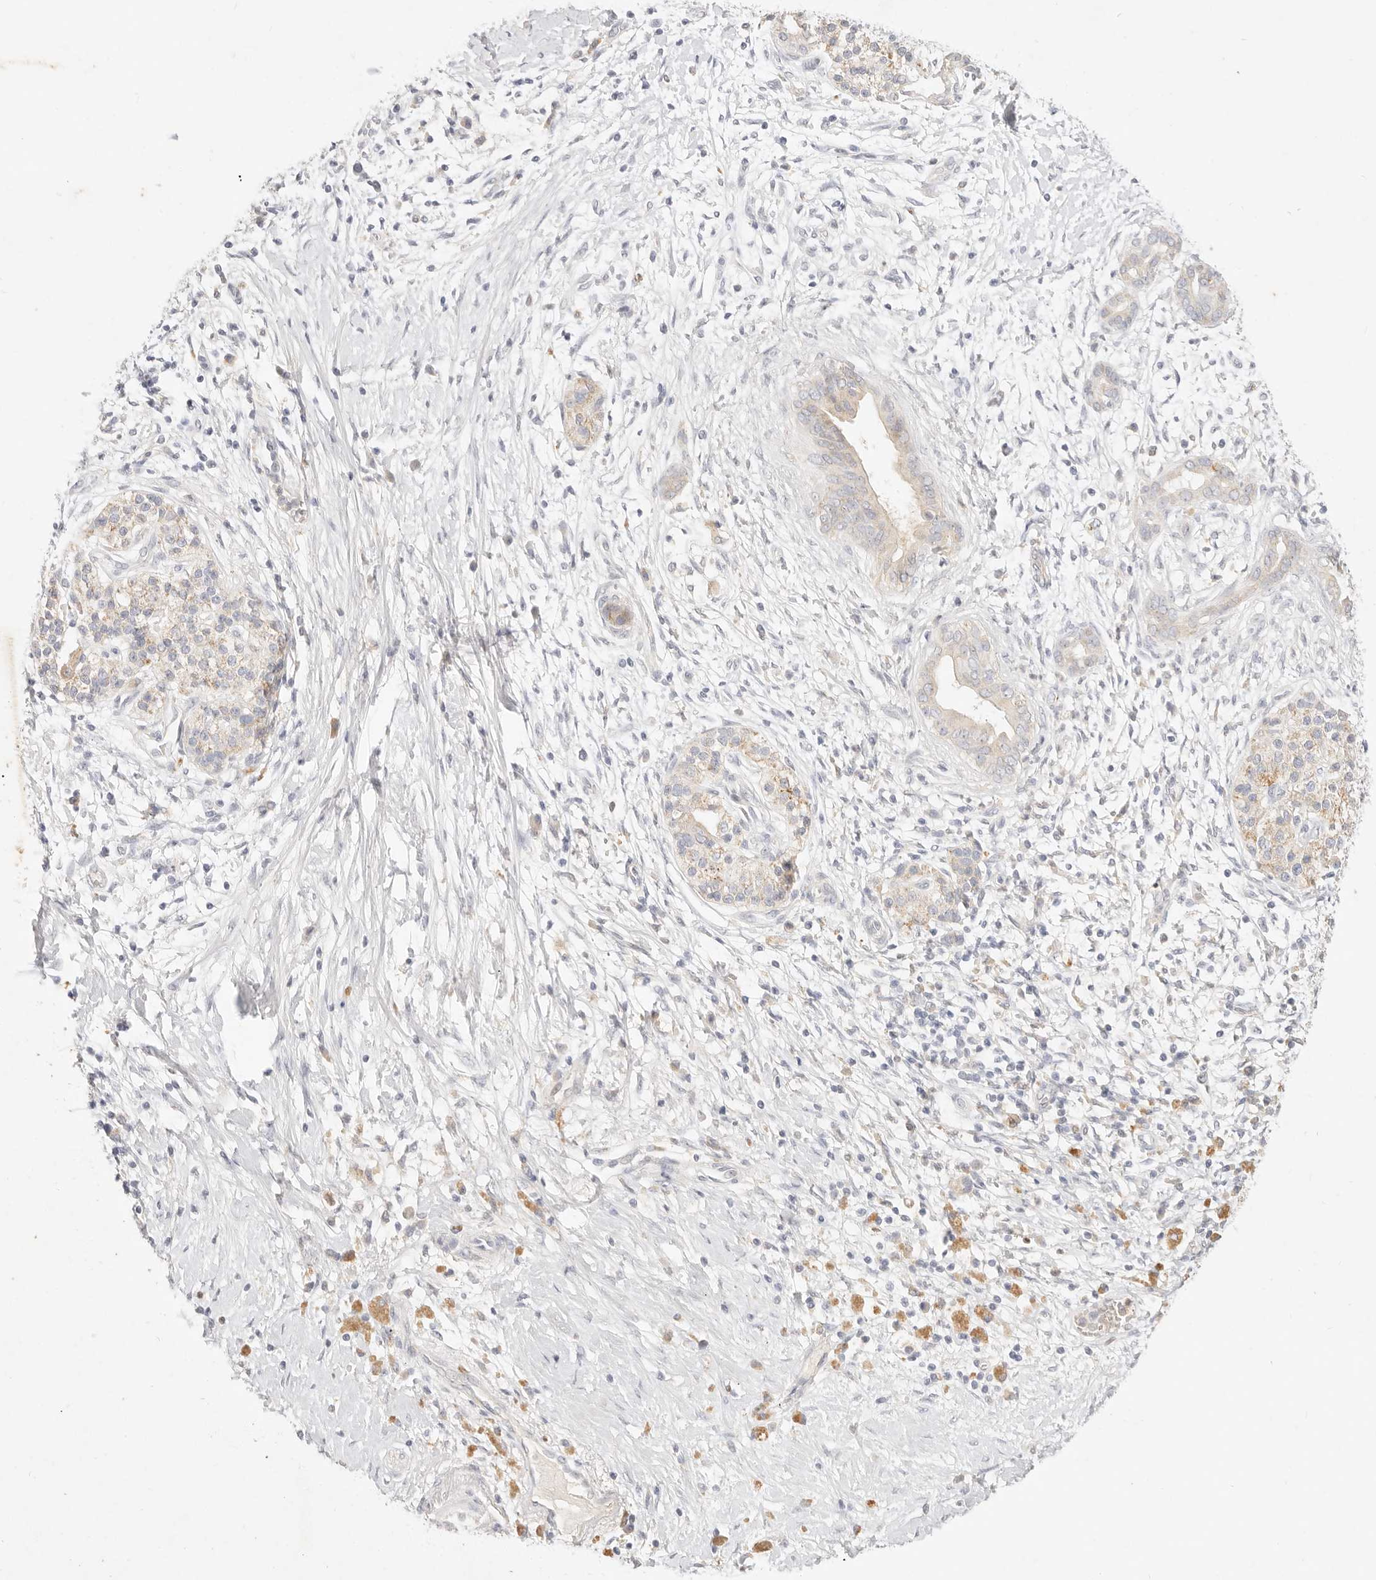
{"staining": {"intensity": "negative", "quantity": "none", "location": "none"}, "tissue": "pancreatic cancer", "cell_type": "Tumor cells", "image_type": "cancer", "snomed": [{"axis": "morphology", "description": "Adenocarcinoma, NOS"}, {"axis": "topography", "description": "Pancreas"}], "caption": "Pancreatic cancer was stained to show a protein in brown. There is no significant positivity in tumor cells.", "gene": "ACOX1", "patient": {"sex": "male", "age": 58}}